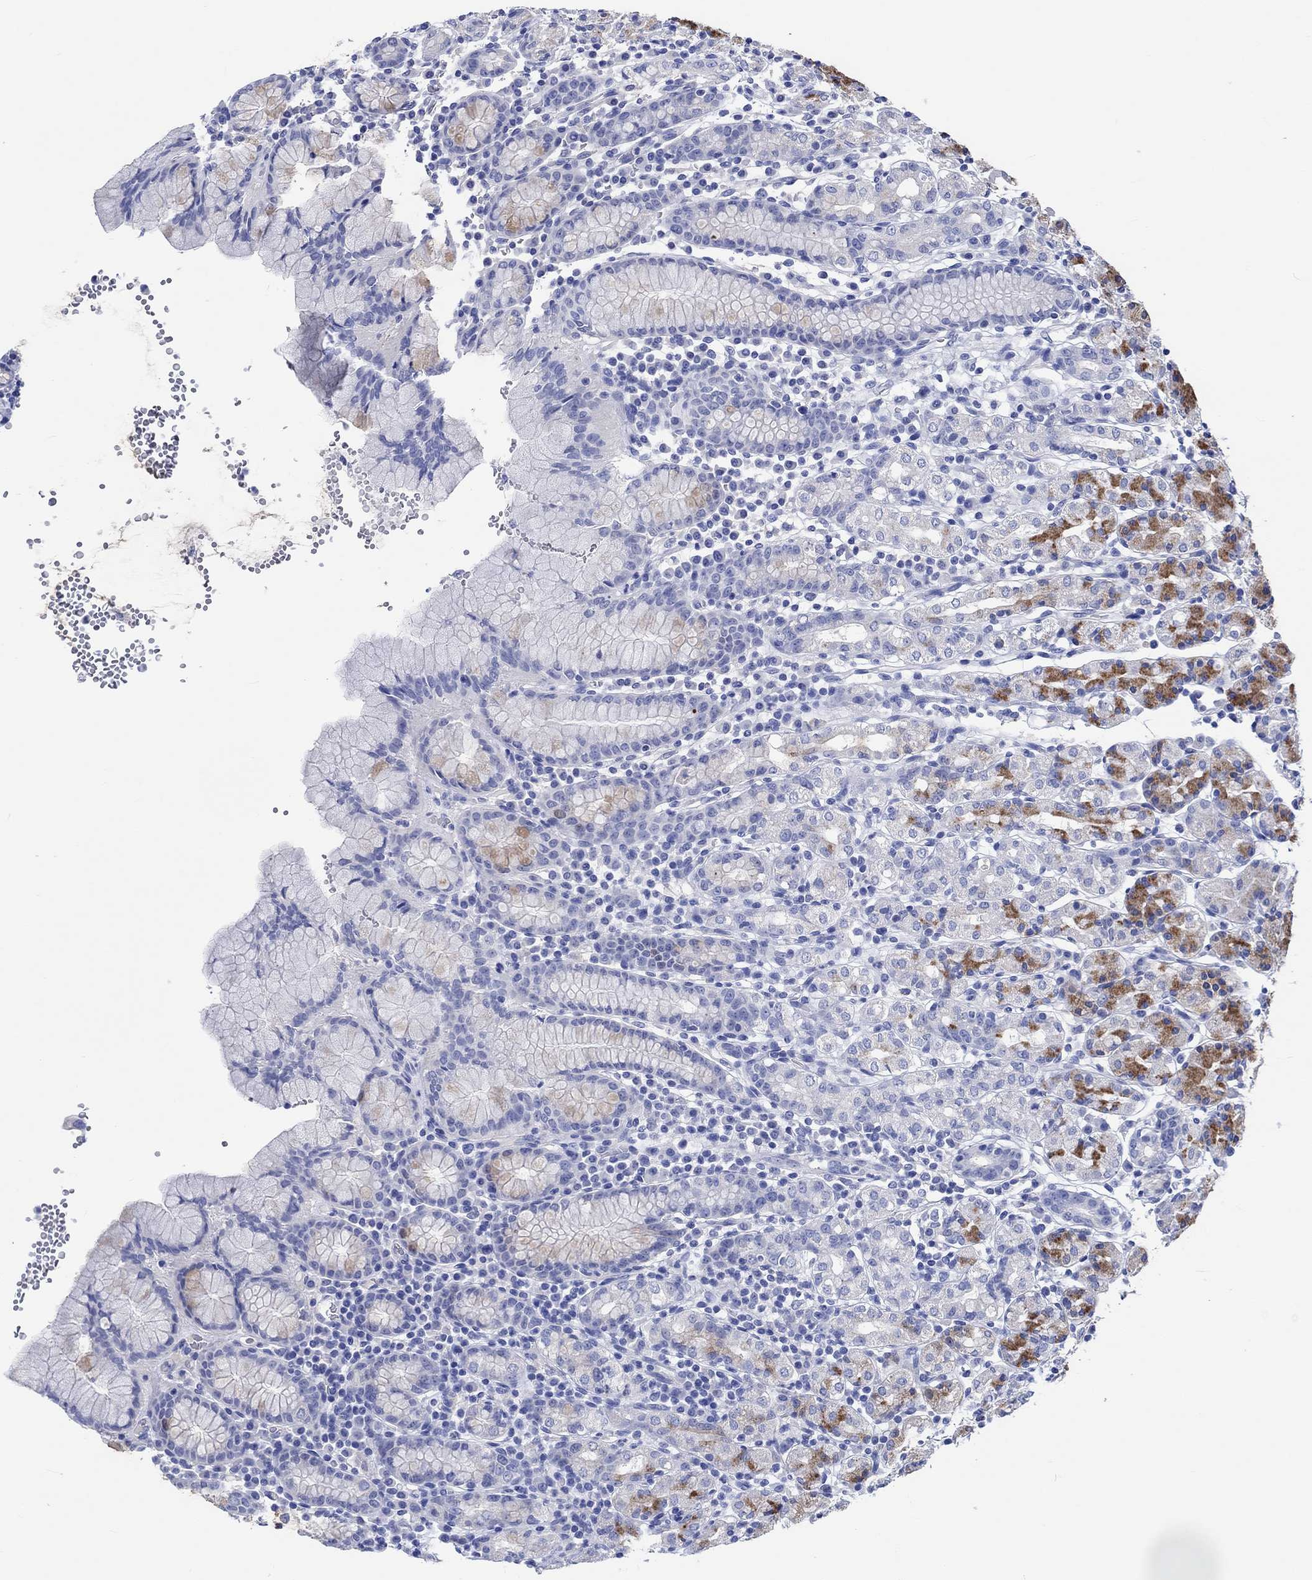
{"staining": {"intensity": "strong", "quantity": "<25%", "location": "cytoplasmic/membranous"}, "tissue": "stomach", "cell_type": "Glandular cells", "image_type": "normal", "snomed": [{"axis": "morphology", "description": "Normal tissue, NOS"}, {"axis": "topography", "description": "Stomach, upper"}, {"axis": "topography", "description": "Stomach"}], "caption": "Protein staining by immunohistochemistry exhibits strong cytoplasmic/membranous expression in about <25% of glandular cells in unremarkable stomach. Nuclei are stained in blue.", "gene": "SHISA4", "patient": {"sex": "male", "age": 62}}